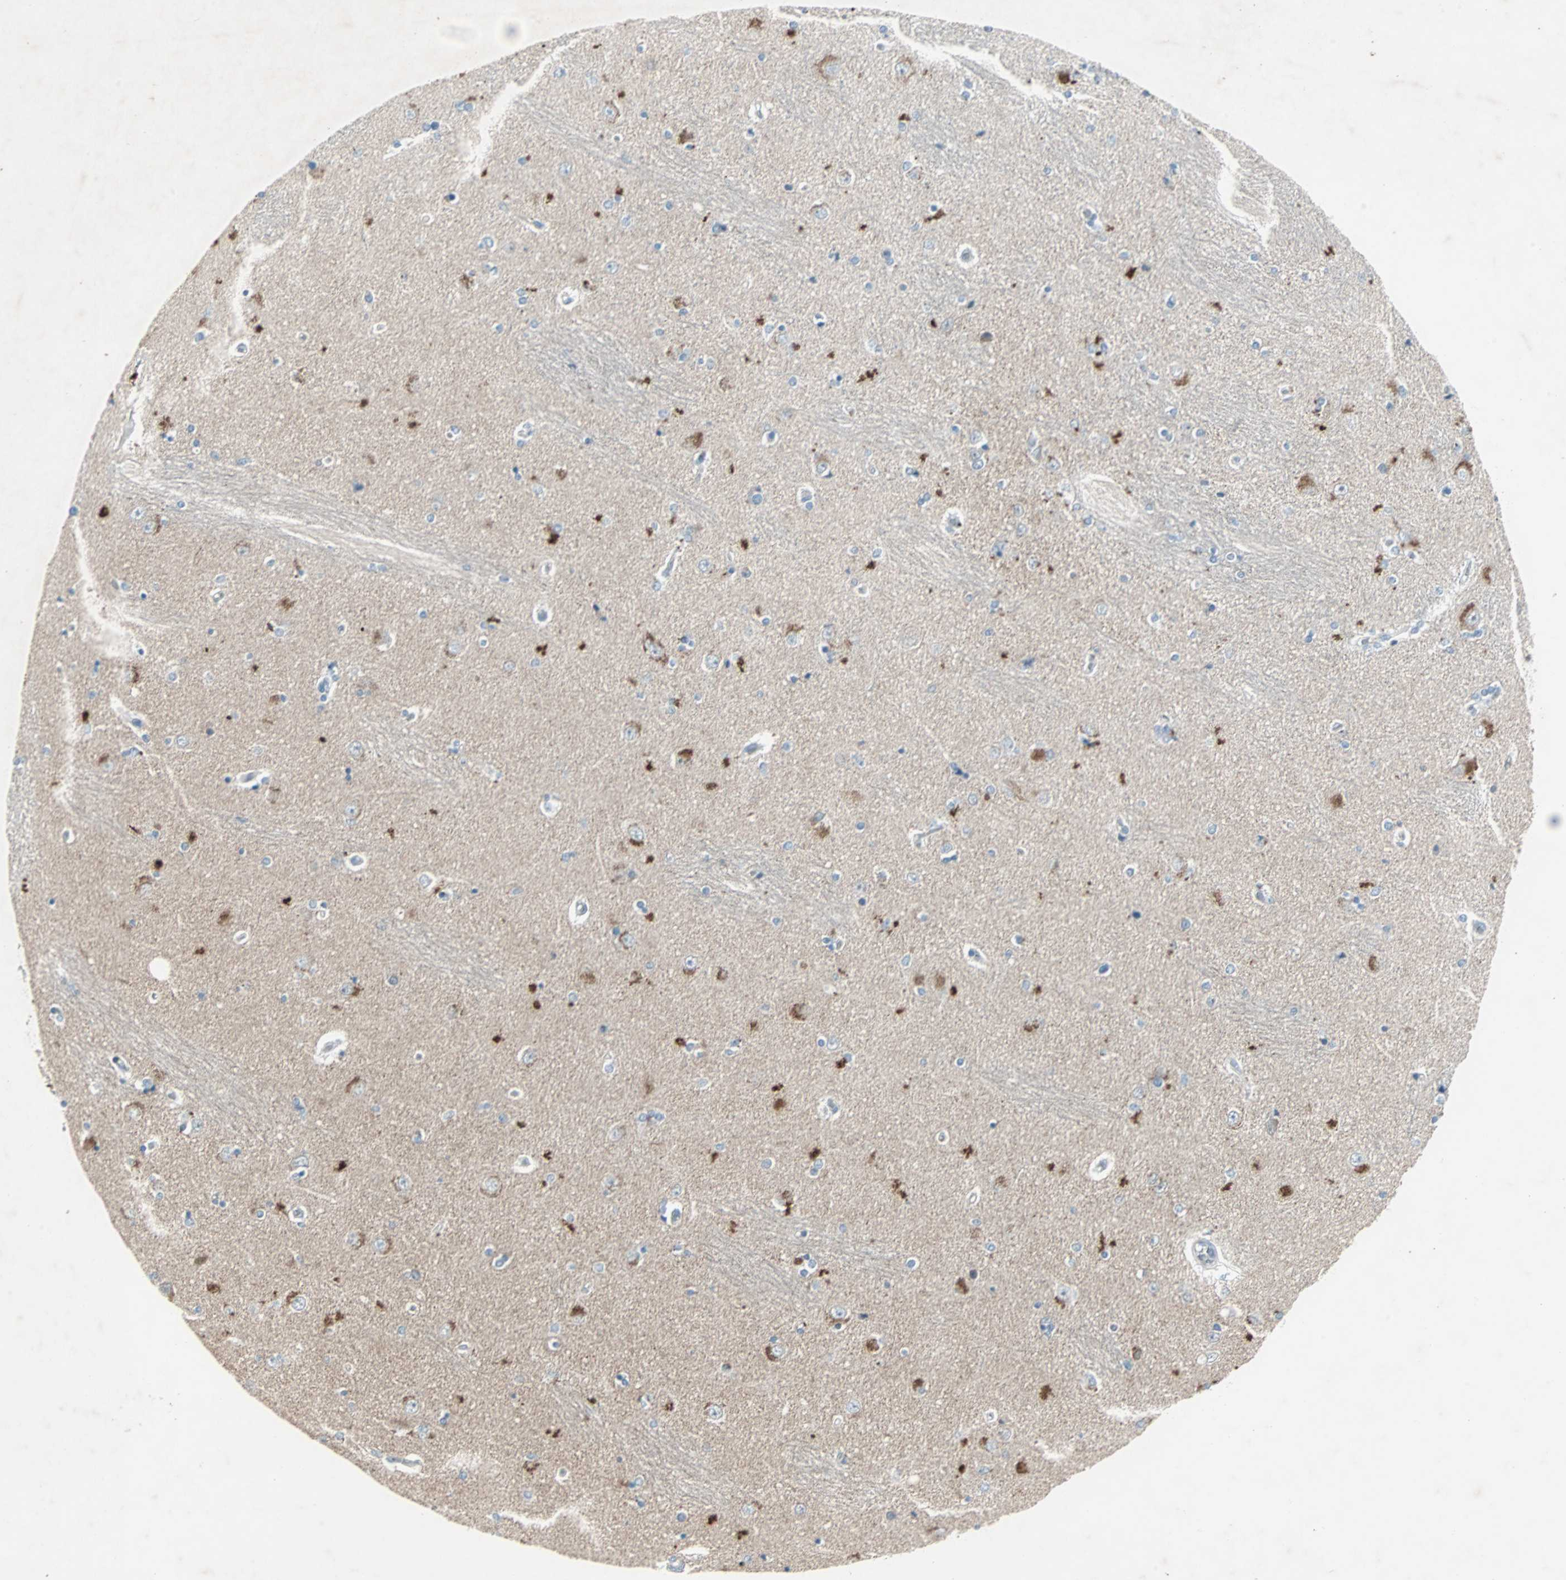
{"staining": {"intensity": "moderate", "quantity": "<25%", "location": "cytoplasmic/membranous"}, "tissue": "hippocampus", "cell_type": "Glial cells", "image_type": "normal", "snomed": [{"axis": "morphology", "description": "Normal tissue, NOS"}, {"axis": "topography", "description": "Hippocampus"}], "caption": "Hippocampus stained for a protein shows moderate cytoplasmic/membranous positivity in glial cells. (Stains: DAB (3,3'-diaminobenzidine) in brown, nuclei in blue, Microscopy: brightfield microscopy at high magnification).", "gene": "LANCL3", "patient": {"sex": "female", "age": 54}}